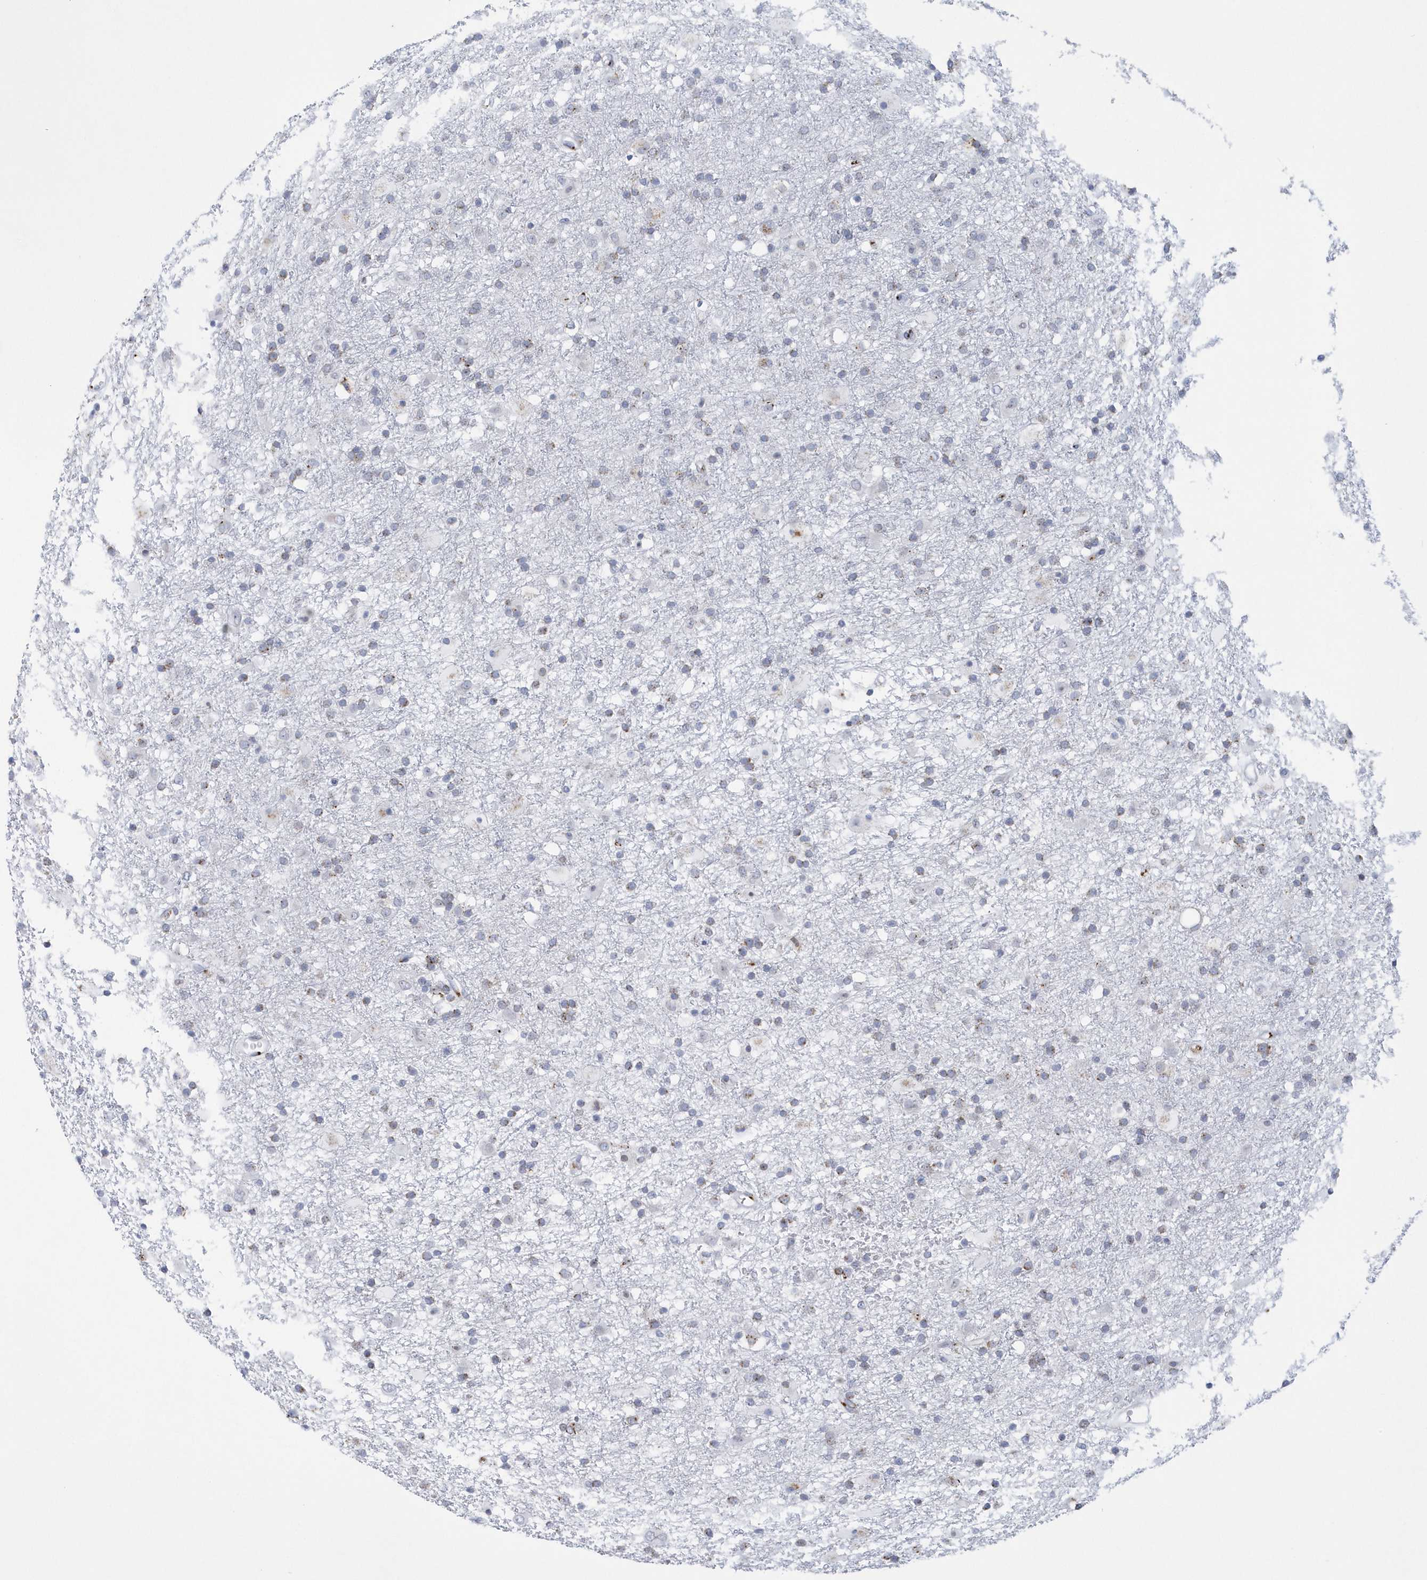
{"staining": {"intensity": "negative", "quantity": "none", "location": "none"}, "tissue": "glioma", "cell_type": "Tumor cells", "image_type": "cancer", "snomed": [{"axis": "morphology", "description": "Glioma, malignant, Low grade"}, {"axis": "topography", "description": "Brain"}], "caption": "A photomicrograph of human malignant low-grade glioma is negative for staining in tumor cells. (DAB (3,3'-diaminobenzidine) IHC visualized using brightfield microscopy, high magnification).", "gene": "SLX9", "patient": {"sex": "male", "age": 65}}